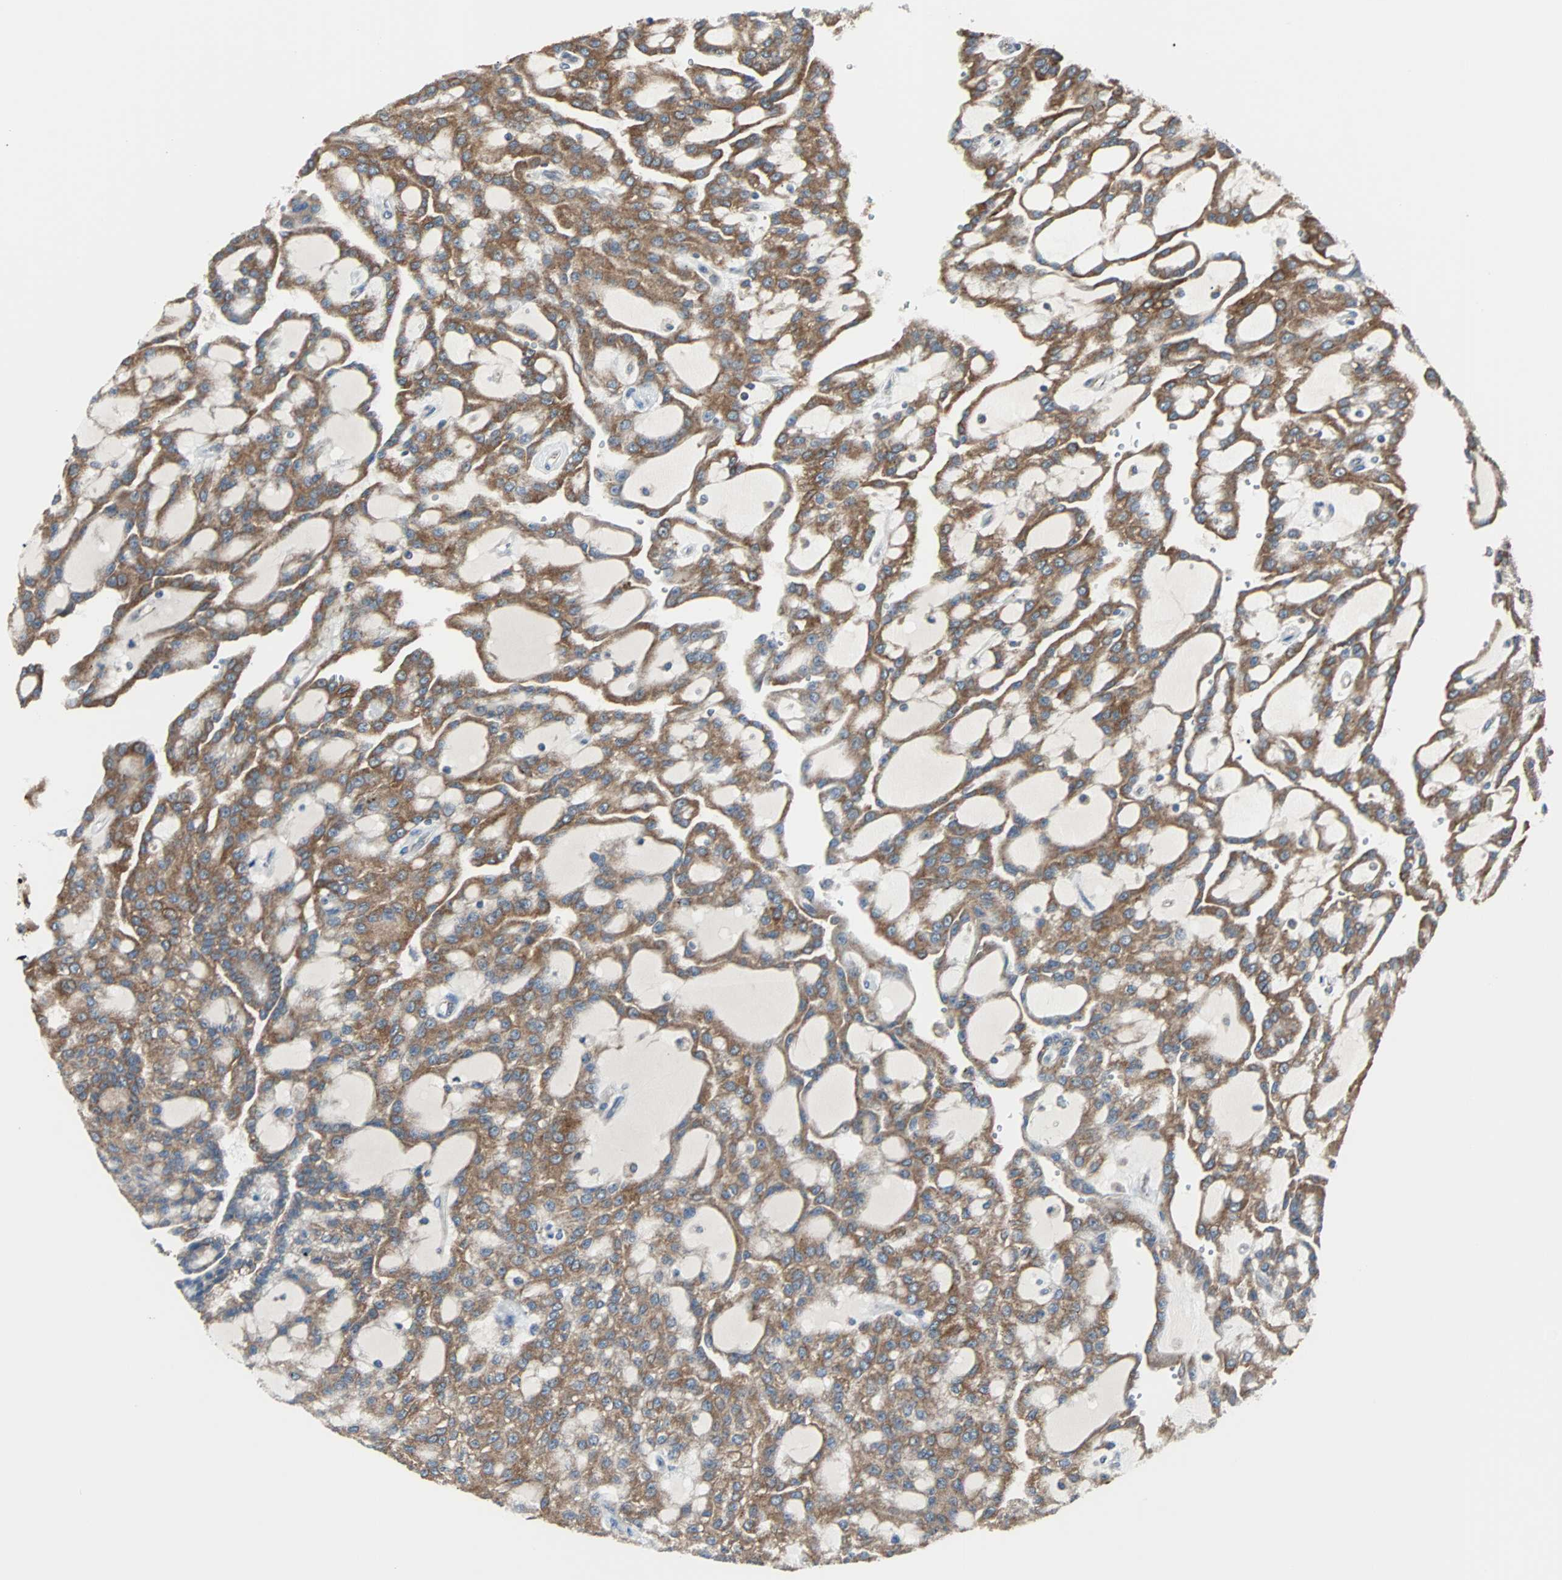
{"staining": {"intensity": "moderate", "quantity": ">75%", "location": "cytoplasmic/membranous"}, "tissue": "renal cancer", "cell_type": "Tumor cells", "image_type": "cancer", "snomed": [{"axis": "morphology", "description": "Adenocarcinoma, NOS"}, {"axis": "topography", "description": "Kidney"}], "caption": "Renal adenocarcinoma stained with DAB (3,3'-diaminobenzidine) IHC displays medium levels of moderate cytoplasmic/membranous expression in about >75% of tumor cells. Immunohistochemistry (ihc) stains the protein in brown and the nuclei are stained blue.", "gene": "PDIA4", "patient": {"sex": "male", "age": 63}}